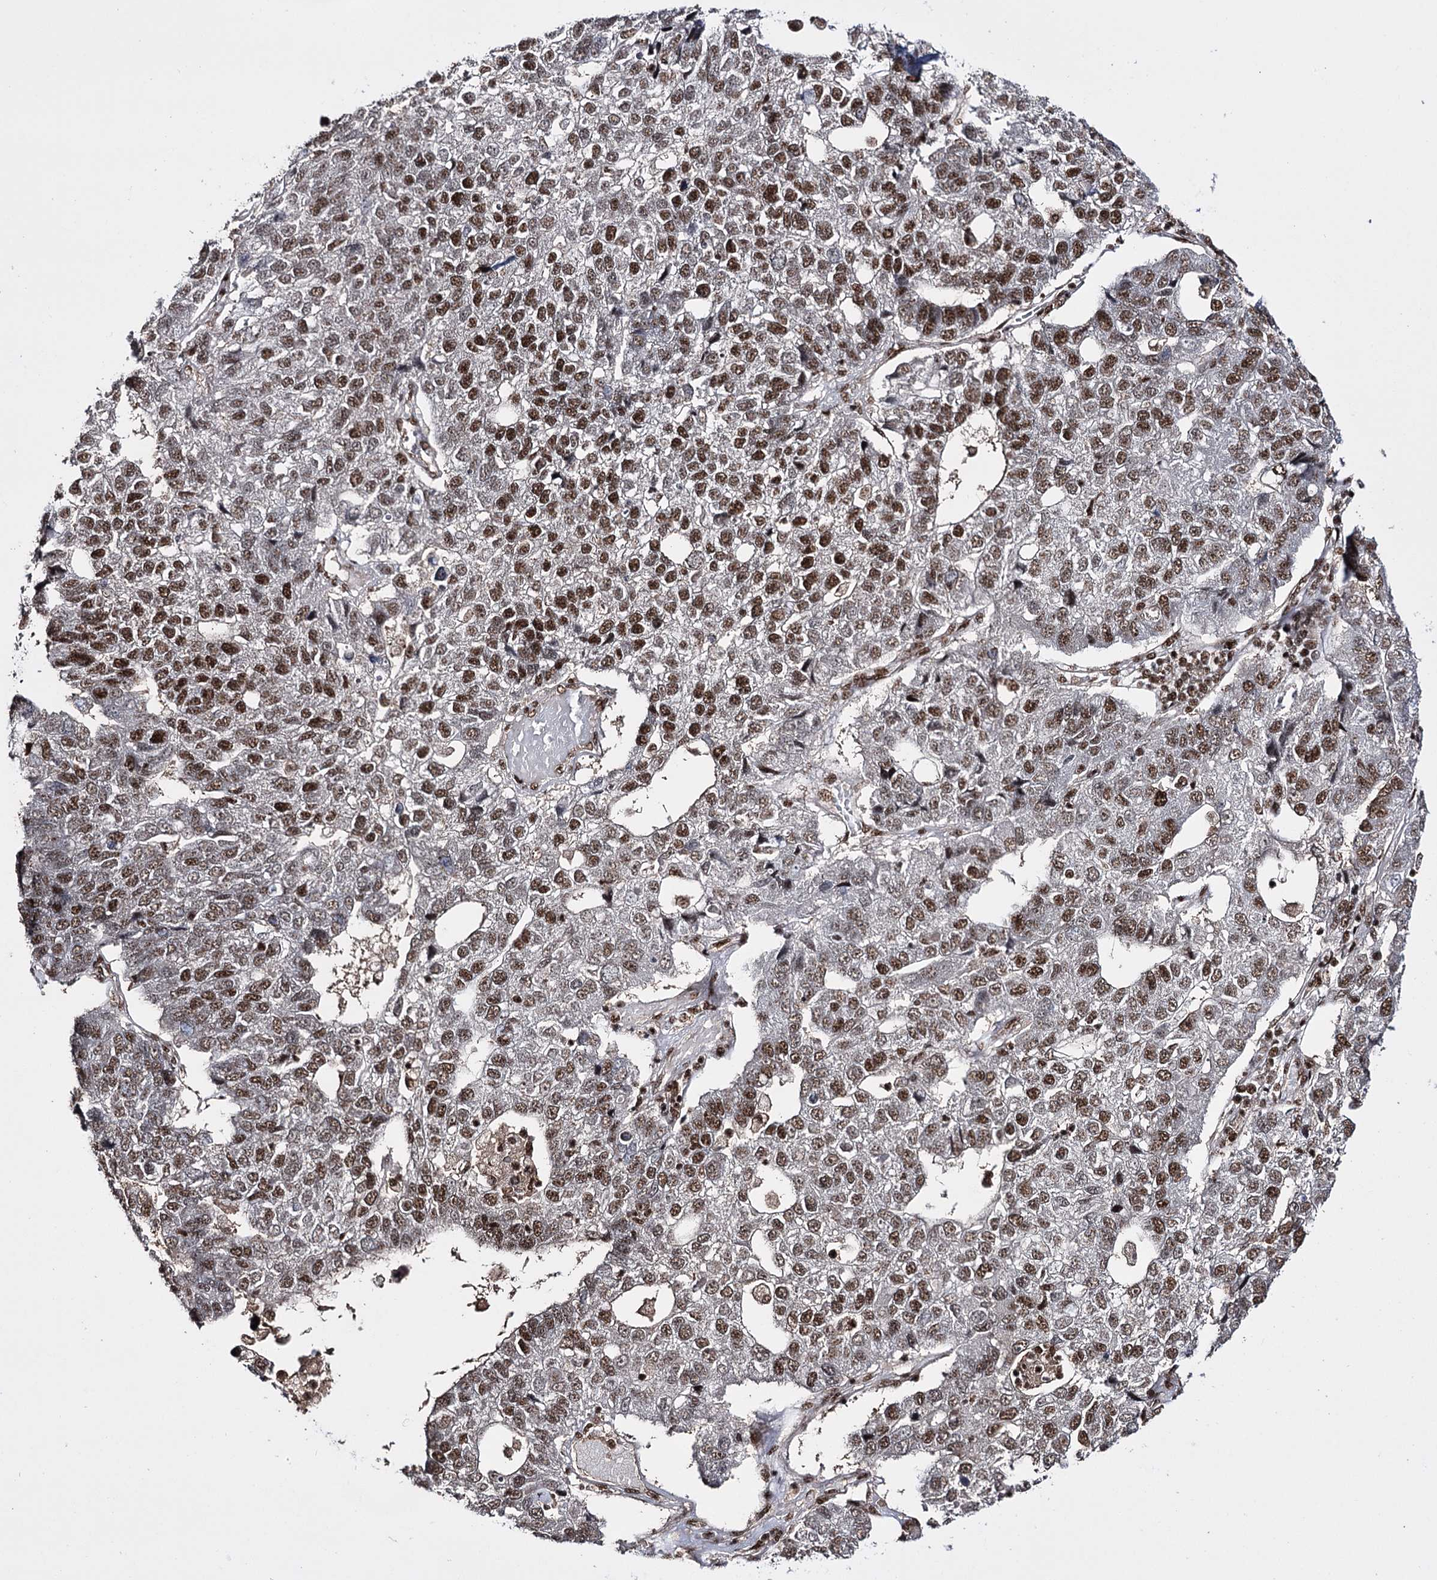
{"staining": {"intensity": "strong", "quantity": ">75%", "location": "nuclear"}, "tissue": "pancreatic cancer", "cell_type": "Tumor cells", "image_type": "cancer", "snomed": [{"axis": "morphology", "description": "Adenocarcinoma, NOS"}, {"axis": "topography", "description": "Pancreas"}], "caption": "This is an image of IHC staining of adenocarcinoma (pancreatic), which shows strong positivity in the nuclear of tumor cells.", "gene": "PRPF40A", "patient": {"sex": "female", "age": 61}}